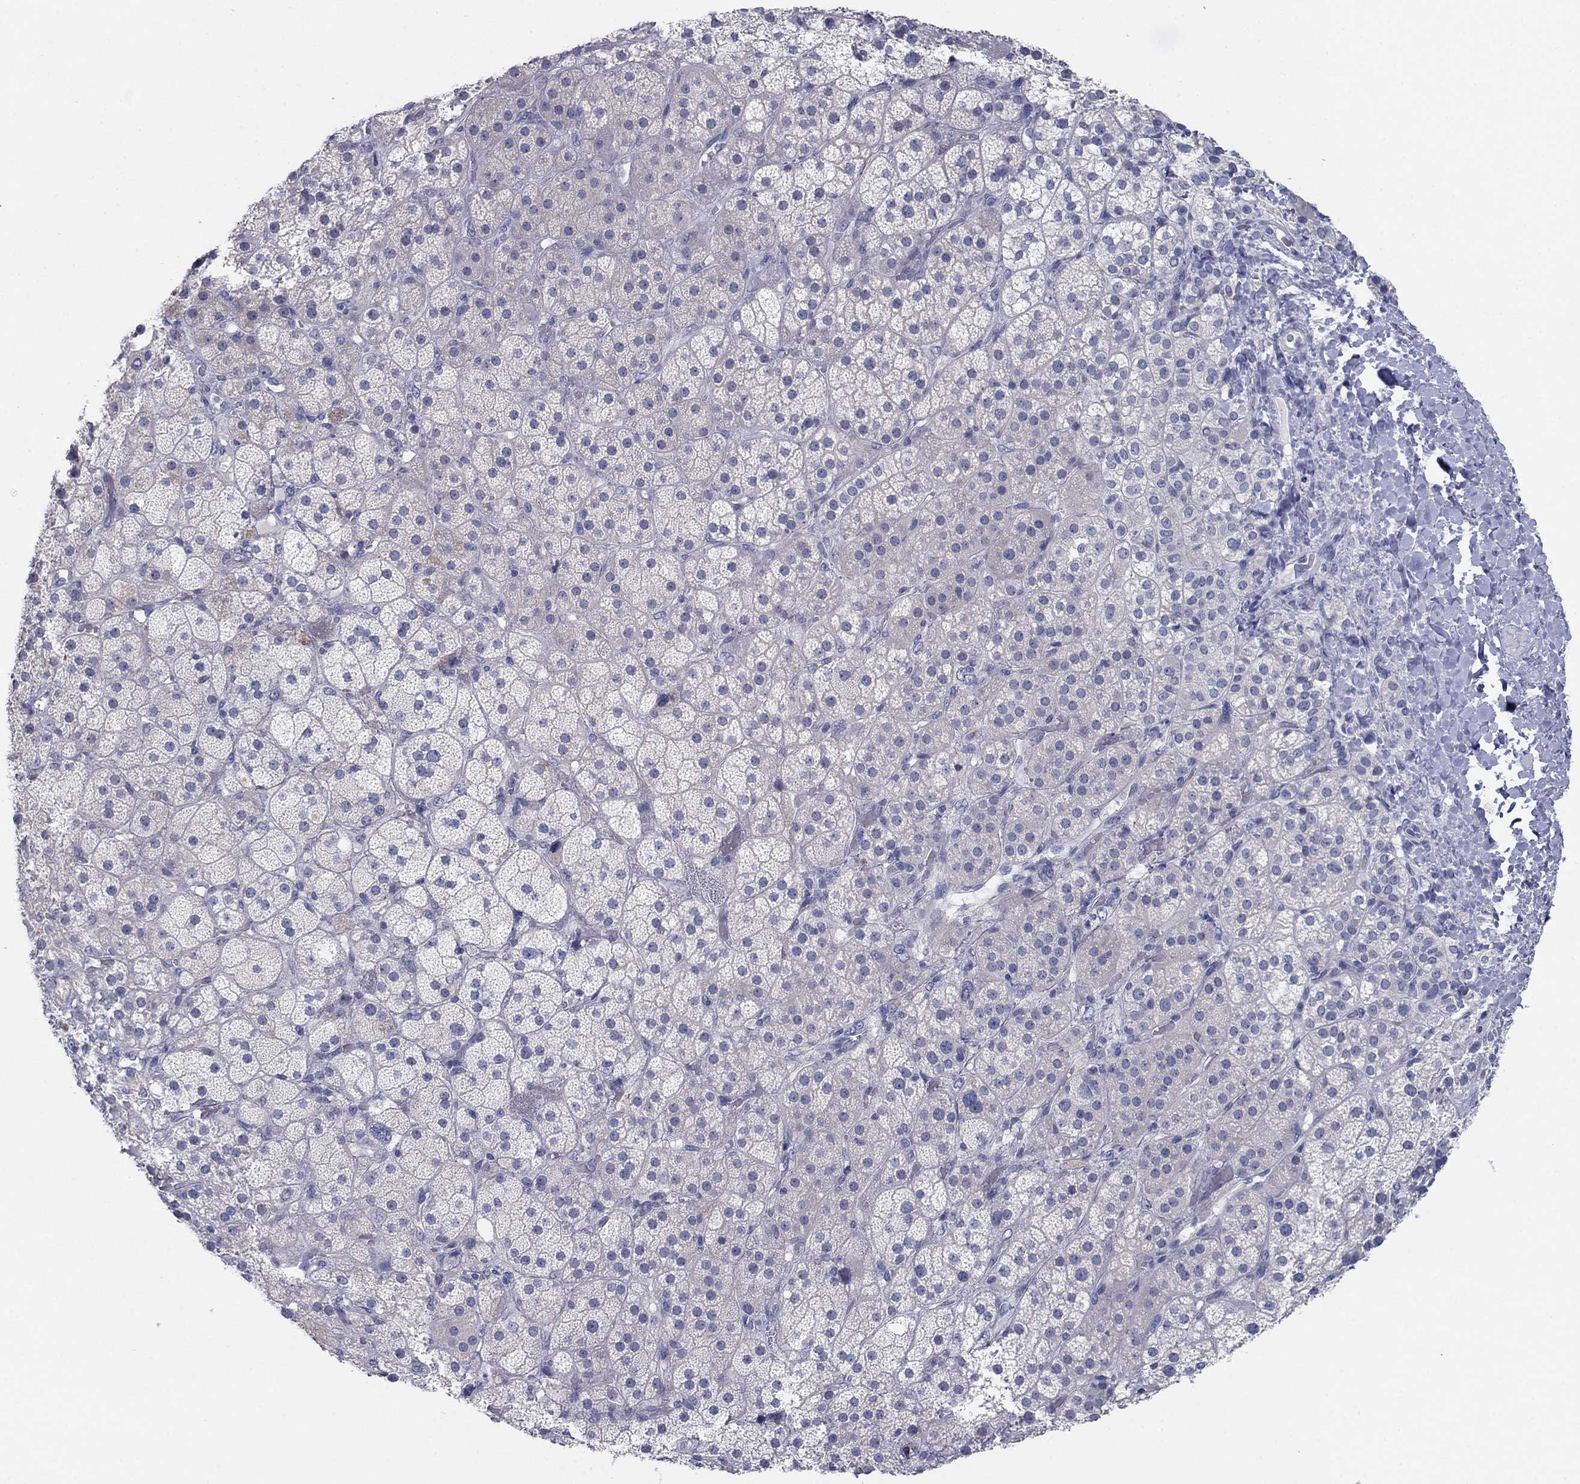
{"staining": {"intensity": "negative", "quantity": "none", "location": "none"}, "tissue": "adrenal gland", "cell_type": "Glandular cells", "image_type": "normal", "snomed": [{"axis": "morphology", "description": "Normal tissue, NOS"}, {"axis": "topography", "description": "Adrenal gland"}], "caption": "The micrograph shows no significant staining in glandular cells of adrenal gland. (Stains: DAB immunohistochemistry (IHC) with hematoxylin counter stain, Microscopy: brightfield microscopy at high magnification).", "gene": "GRK7", "patient": {"sex": "male", "age": 57}}